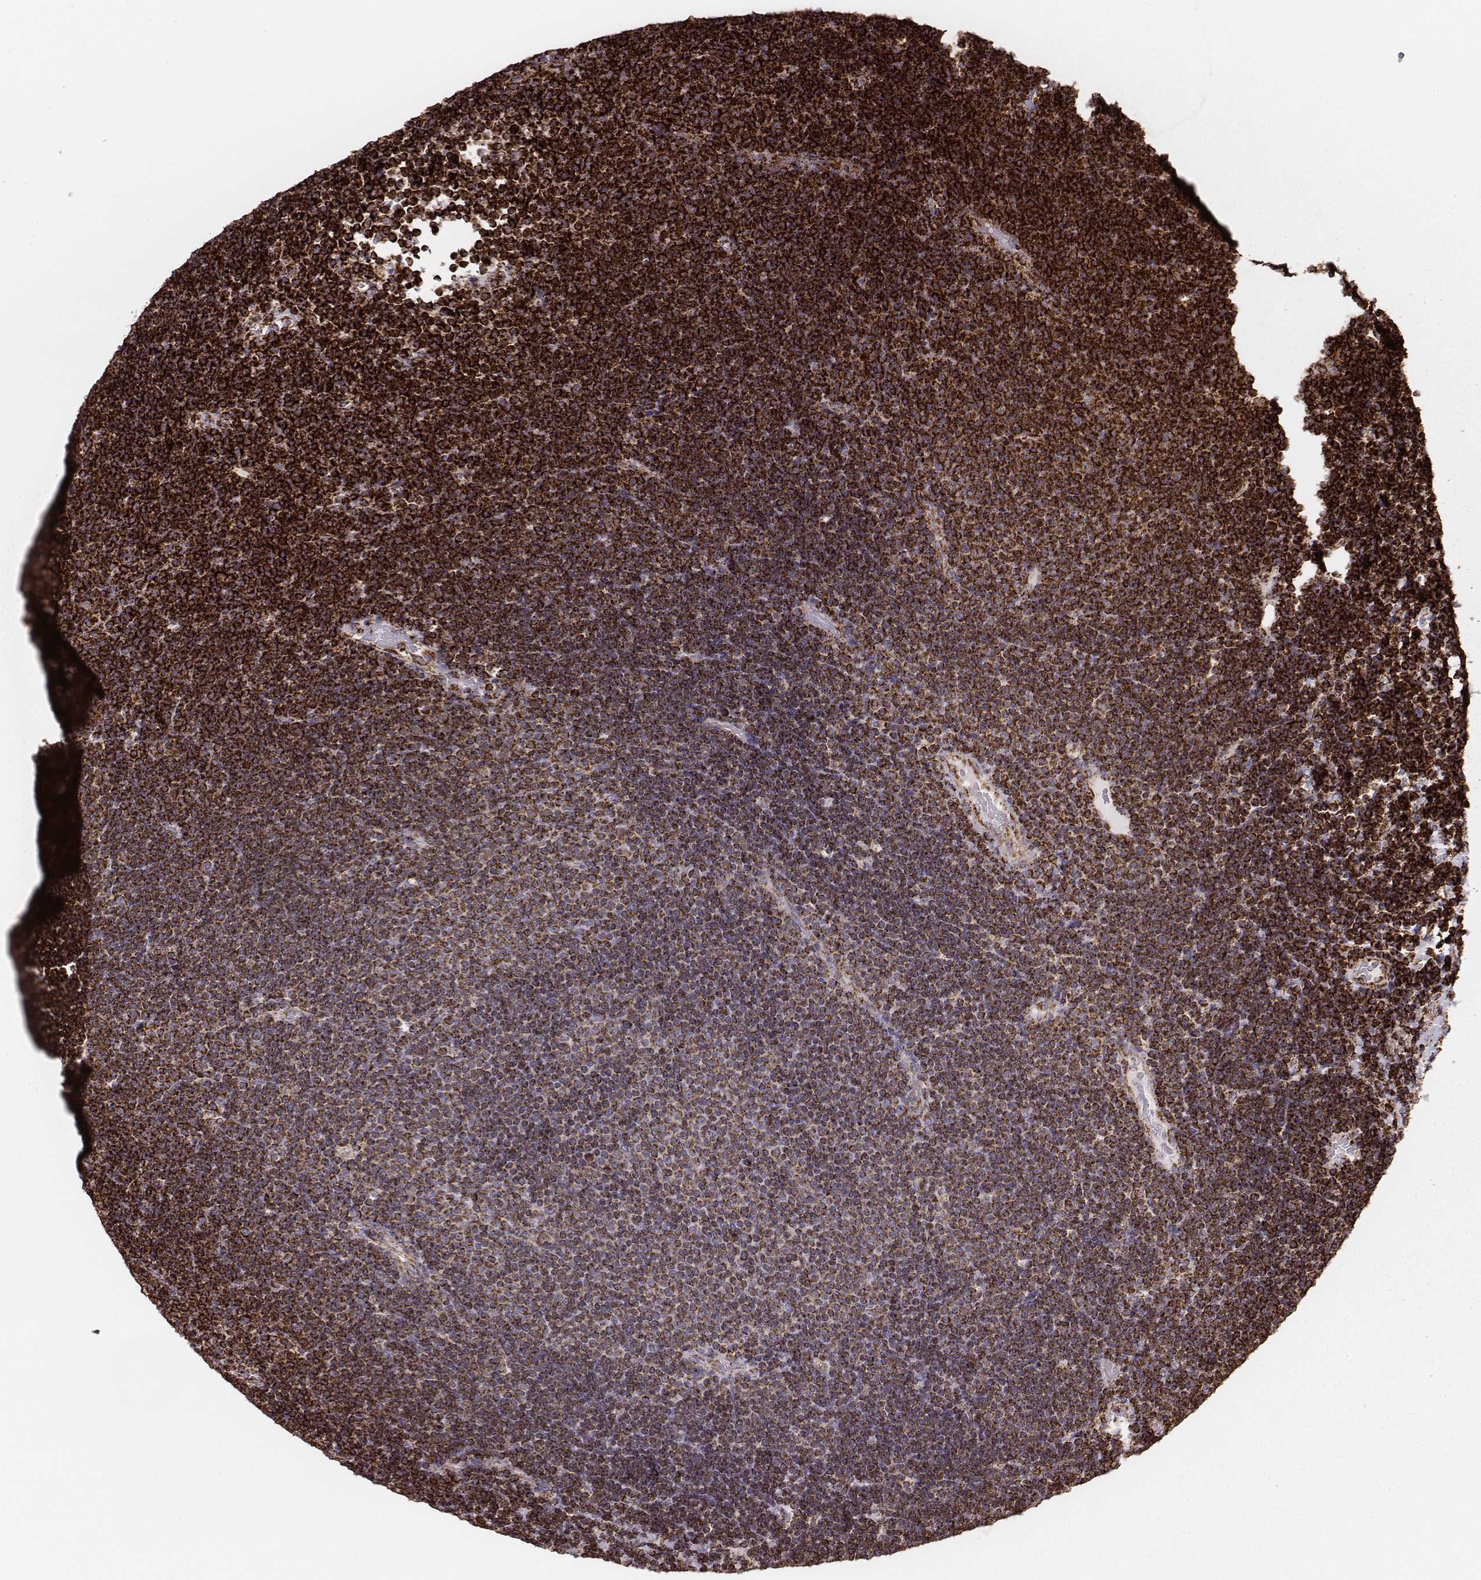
{"staining": {"intensity": "strong", "quantity": ">75%", "location": "cytoplasmic/membranous"}, "tissue": "lymphoma", "cell_type": "Tumor cells", "image_type": "cancer", "snomed": [{"axis": "morphology", "description": "Malignant lymphoma, non-Hodgkin's type, Low grade"}, {"axis": "topography", "description": "Brain"}], "caption": "Low-grade malignant lymphoma, non-Hodgkin's type stained with DAB (3,3'-diaminobenzidine) IHC exhibits high levels of strong cytoplasmic/membranous positivity in about >75% of tumor cells.", "gene": "TUFM", "patient": {"sex": "female", "age": 66}}